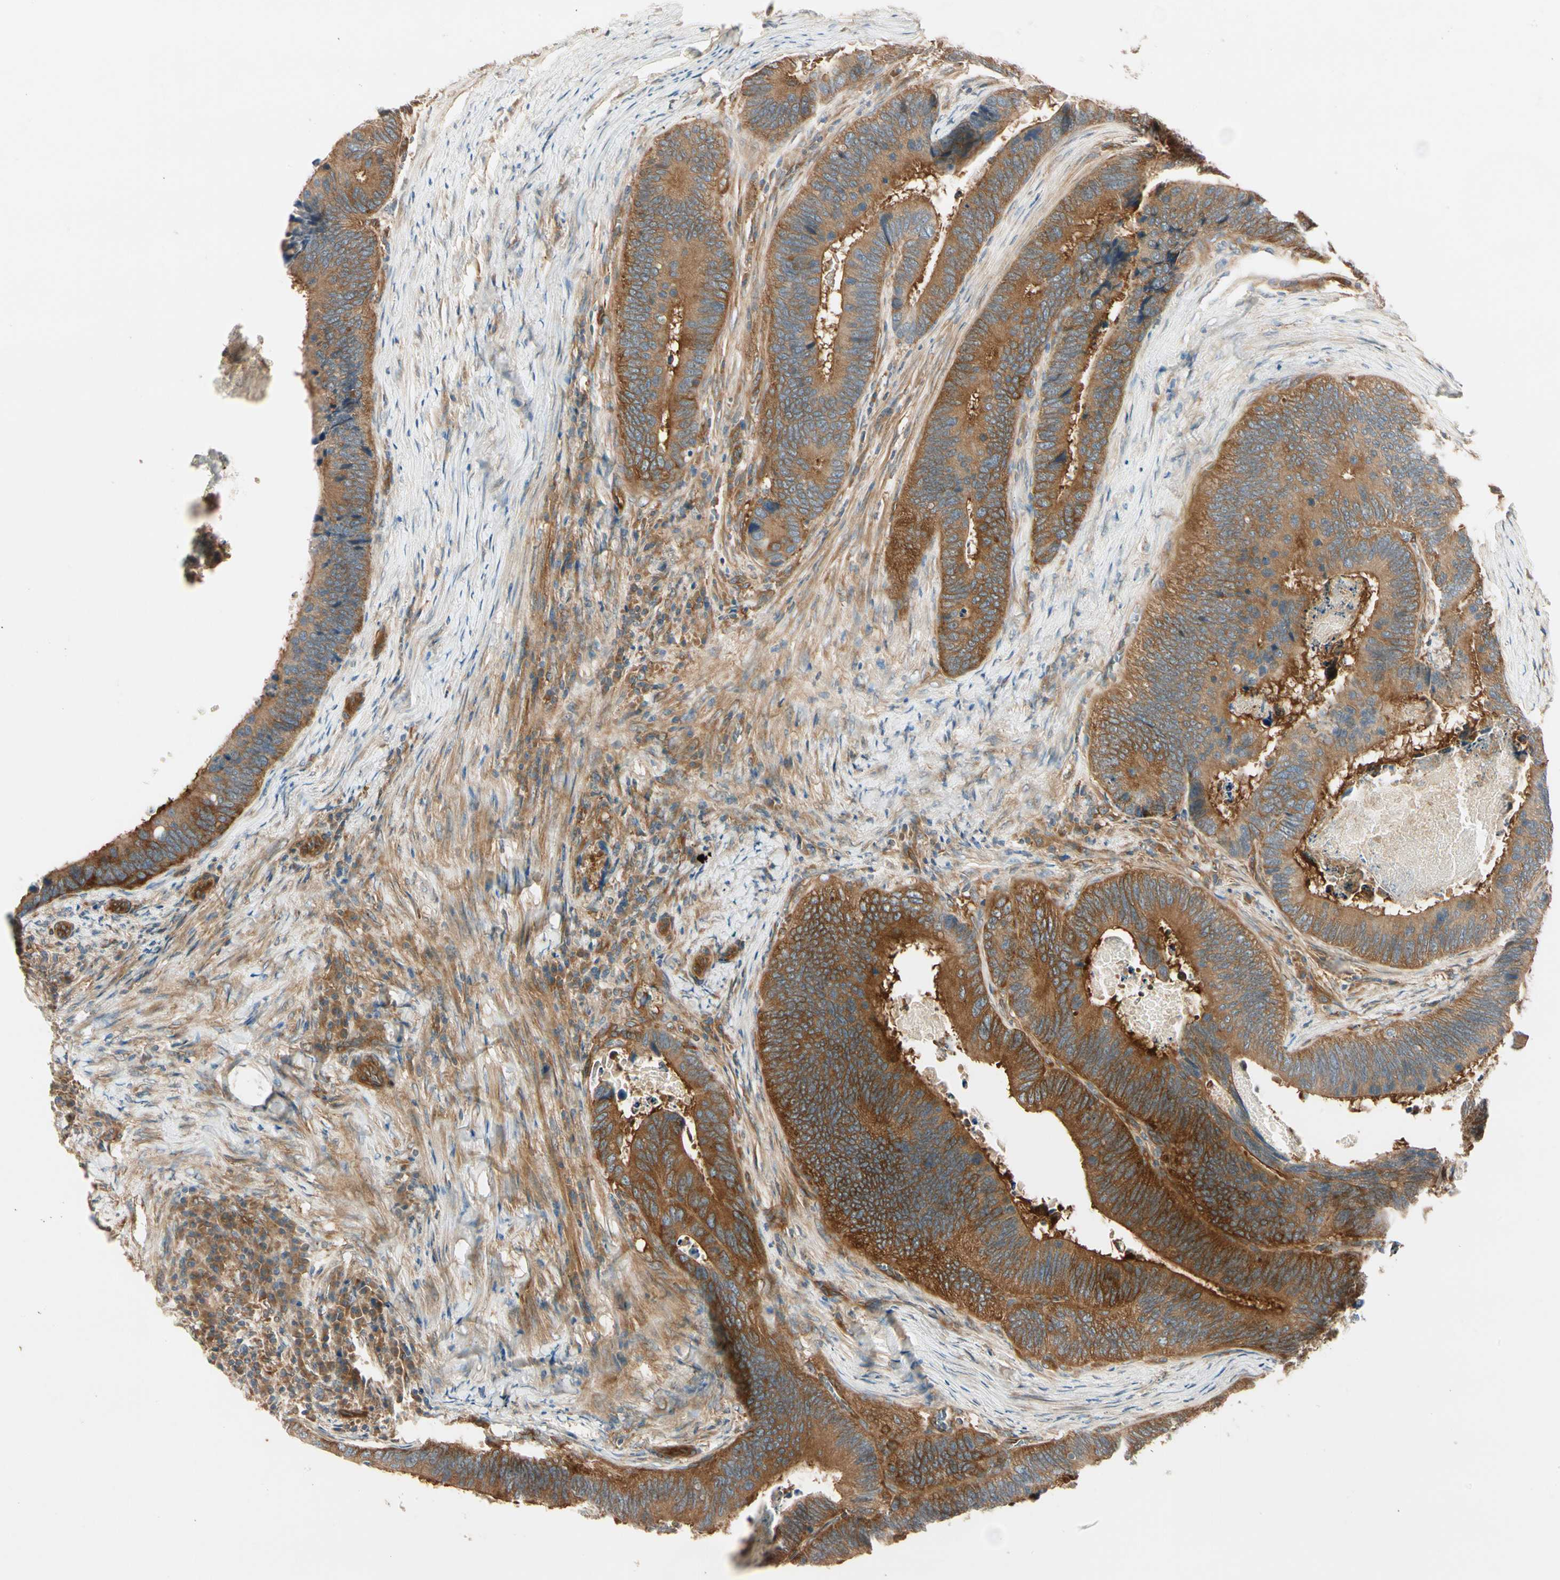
{"staining": {"intensity": "strong", "quantity": ">75%", "location": "cytoplasmic/membranous"}, "tissue": "colorectal cancer", "cell_type": "Tumor cells", "image_type": "cancer", "snomed": [{"axis": "morphology", "description": "Adenocarcinoma, NOS"}, {"axis": "topography", "description": "Colon"}], "caption": "A brown stain shows strong cytoplasmic/membranous positivity of a protein in human adenocarcinoma (colorectal) tumor cells.", "gene": "ROCK2", "patient": {"sex": "male", "age": 72}}